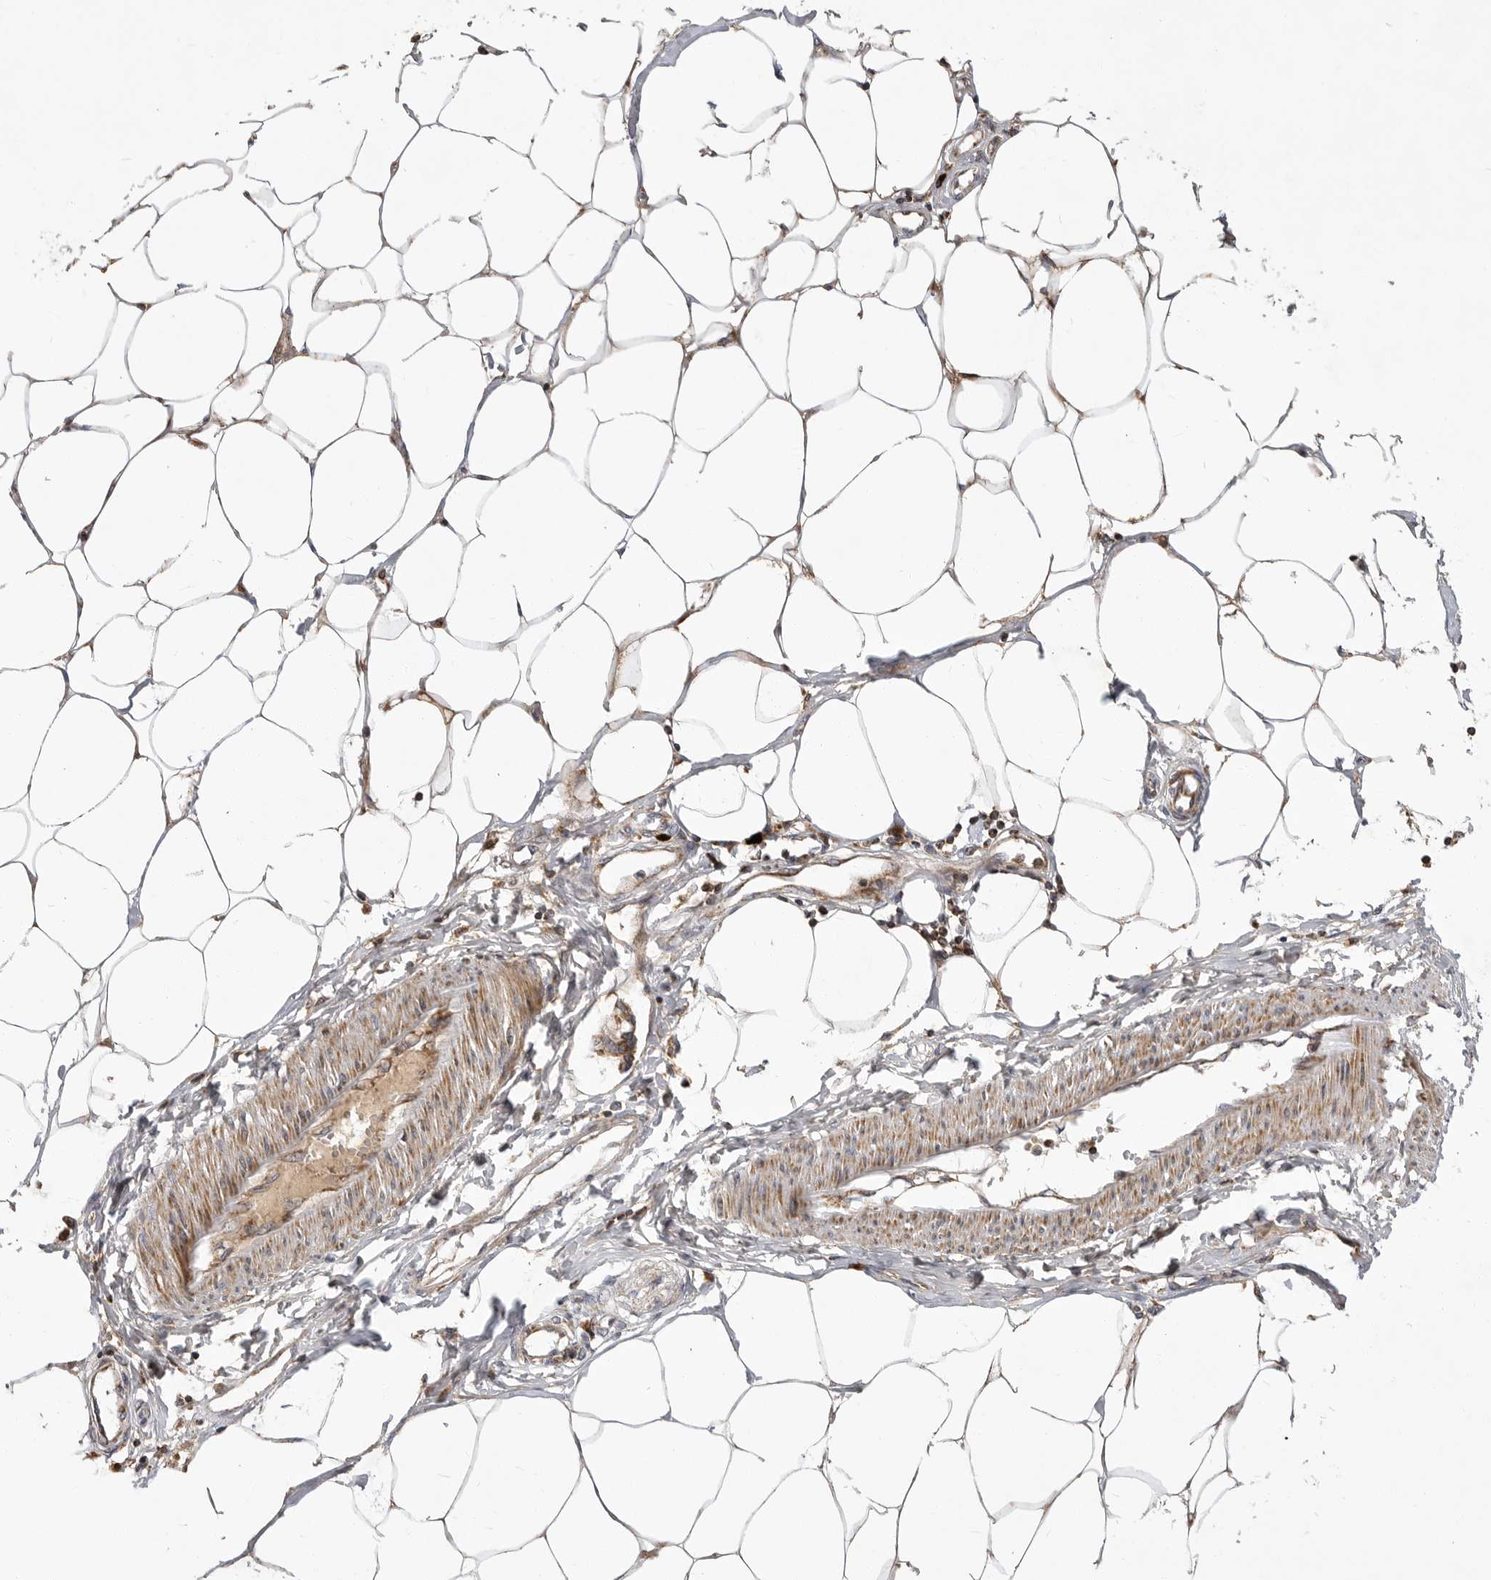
{"staining": {"intensity": "weak", "quantity": ">75%", "location": "cytoplasmic/membranous"}, "tissue": "adipose tissue", "cell_type": "Adipocytes", "image_type": "normal", "snomed": [{"axis": "morphology", "description": "Normal tissue, NOS"}, {"axis": "morphology", "description": "Adenocarcinoma, NOS"}, {"axis": "topography", "description": "Colon"}, {"axis": "topography", "description": "Peripheral nerve tissue"}], "caption": "Immunohistochemical staining of unremarkable human adipose tissue reveals low levels of weak cytoplasmic/membranous staining in about >75% of adipocytes.", "gene": "KYAT3", "patient": {"sex": "male", "age": 14}}